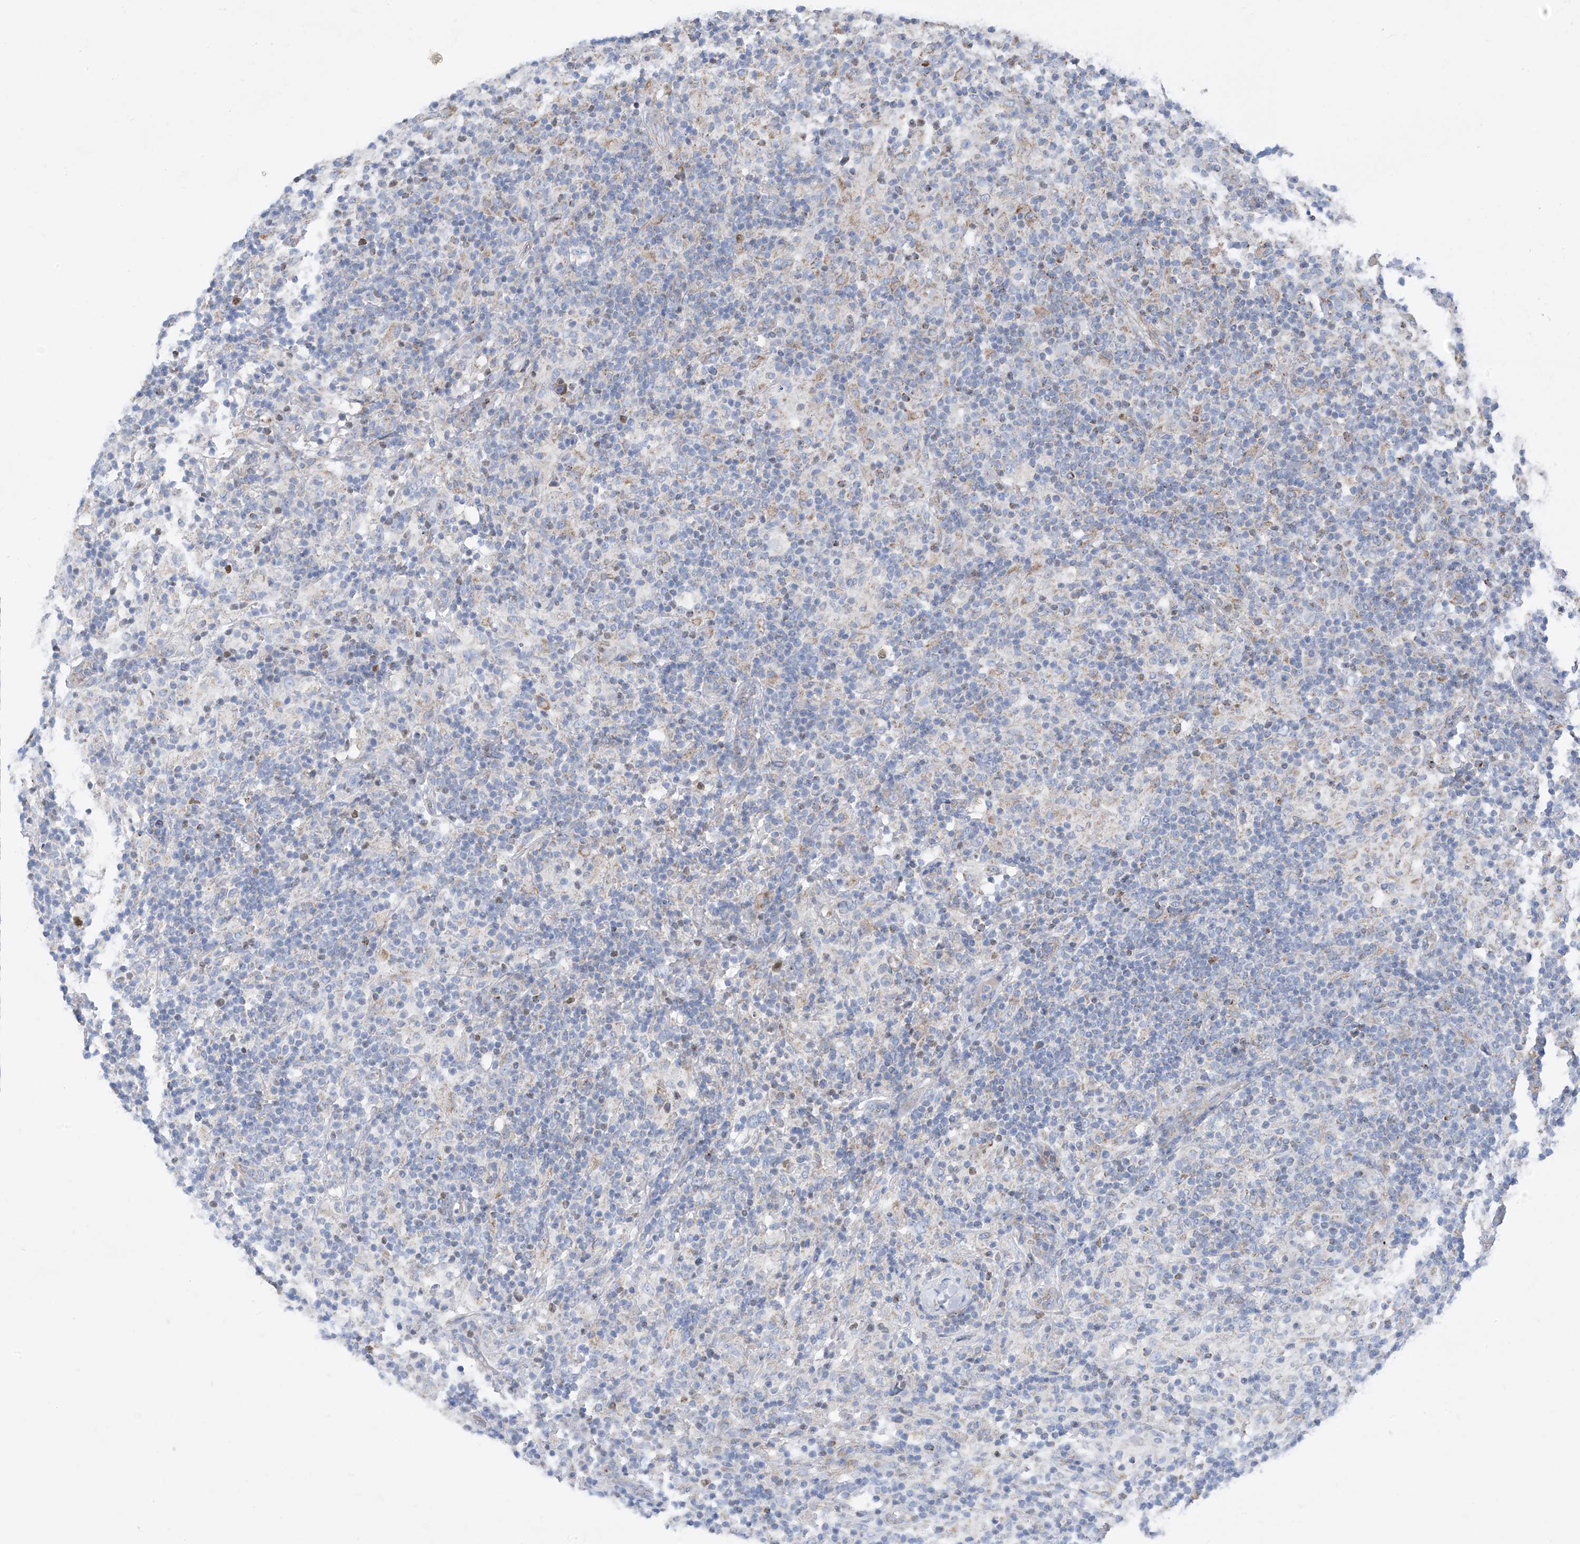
{"staining": {"intensity": "negative", "quantity": "none", "location": "none"}, "tissue": "lymphoma", "cell_type": "Tumor cells", "image_type": "cancer", "snomed": [{"axis": "morphology", "description": "Hodgkin's disease, NOS"}, {"axis": "topography", "description": "Lymph node"}], "caption": "Immunohistochemistry (IHC) histopathology image of human Hodgkin's disease stained for a protein (brown), which displays no expression in tumor cells.", "gene": "EOMES", "patient": {"sex": "male", "age": 70}}